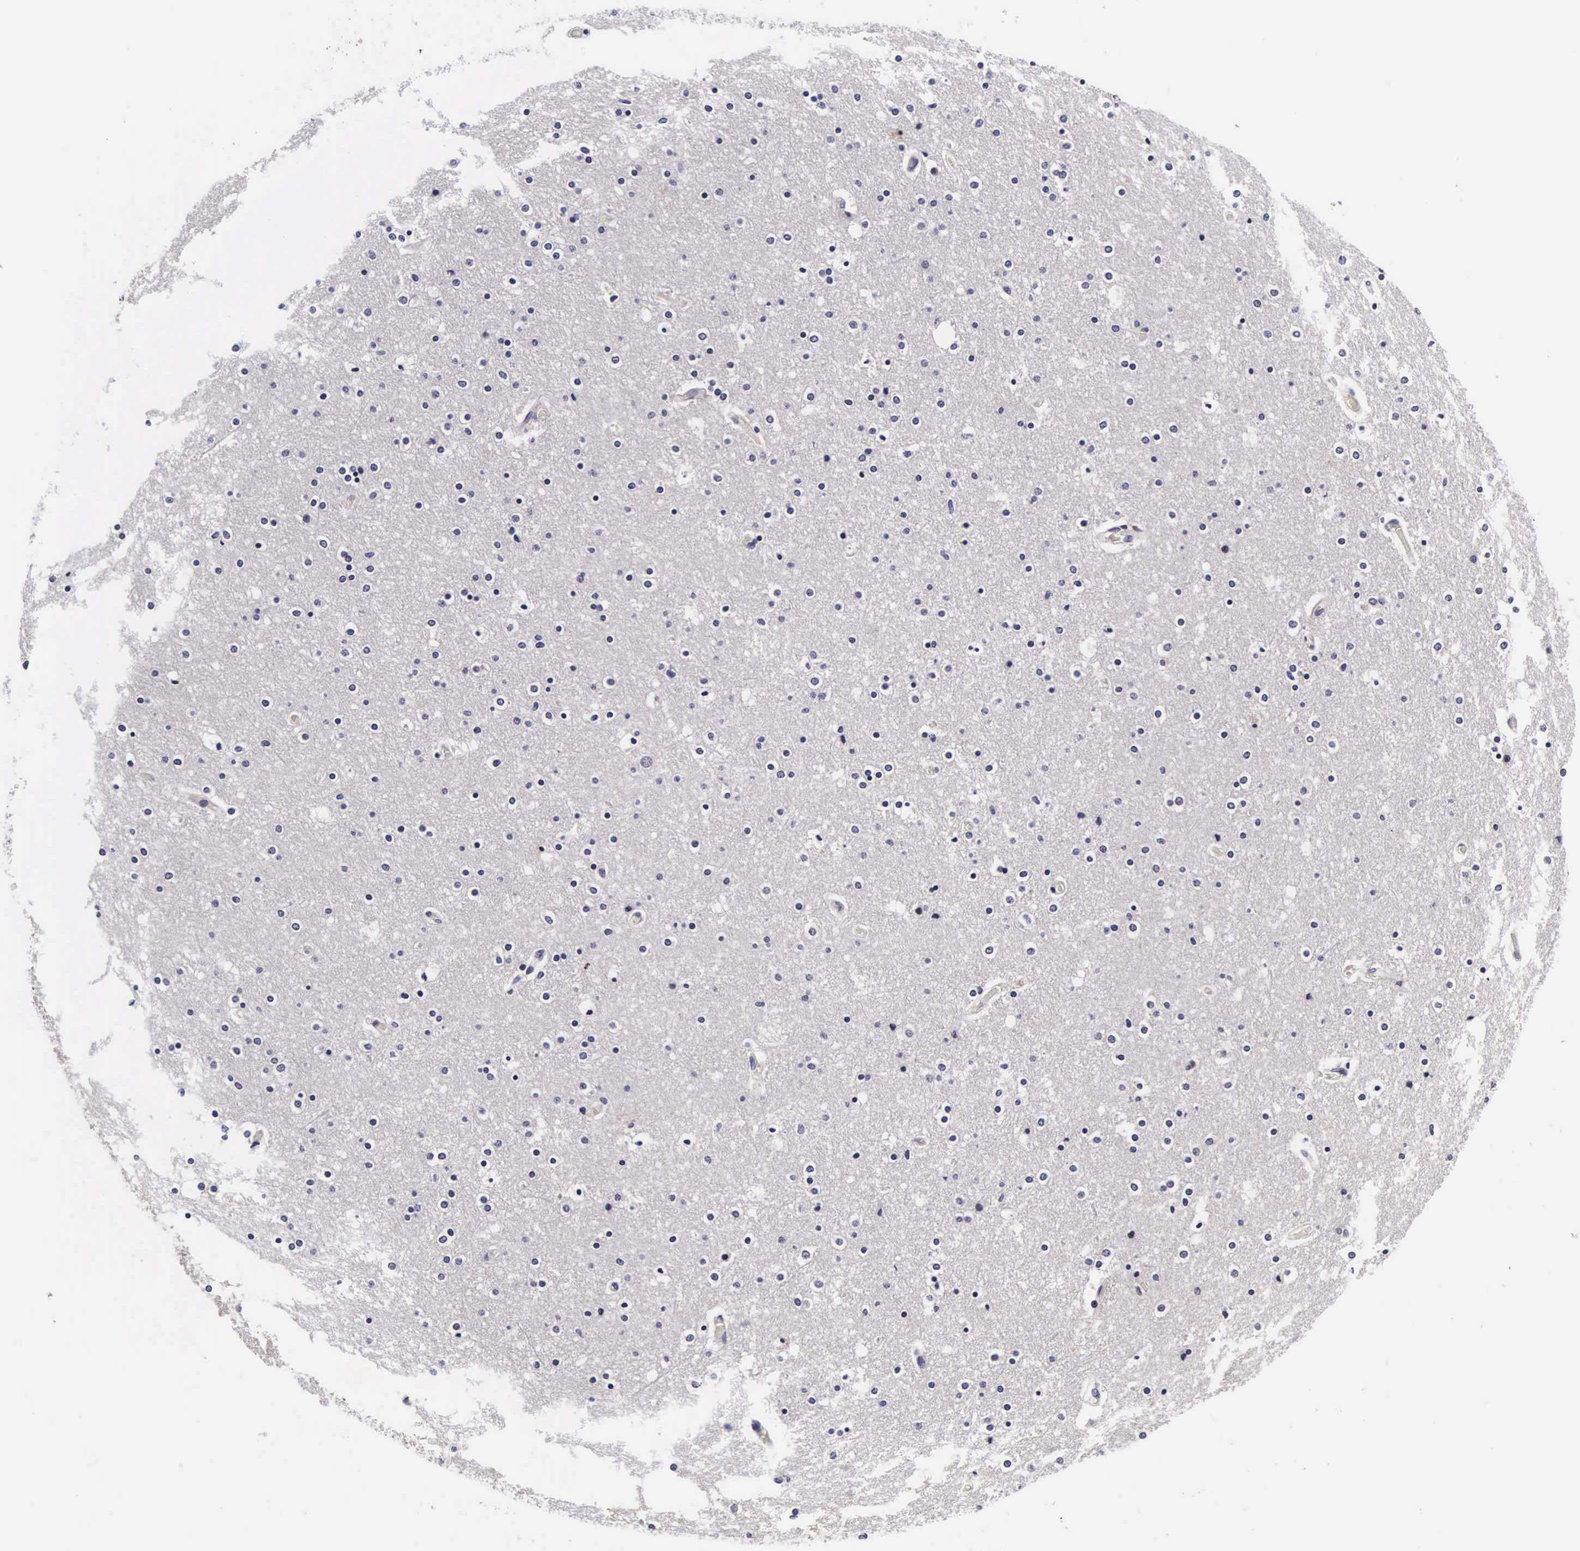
{"staining": {"intensity": "weak", "quantity": "25%-75%", "location": "cytoplasmic/membranous"}, "tissue": "cerebral cortex", "cell_type": "Endothelial cells", "image_type": "normal", "snomed": [{"axis": "morphology", "description": "Normal tissue, NOS"}, {"axis": "topography", "description": "Cerebral cortex"}], "caption": "A photomicrograph showing weak cytoplasmic/membranous staining in about 25%-75% of endothelial cells in unremarkable cerebral cortex, as visualized by brown immunohistochemical staining.", "gene": "PHETA2", "patient": {"sex": "female", "age": 54}}